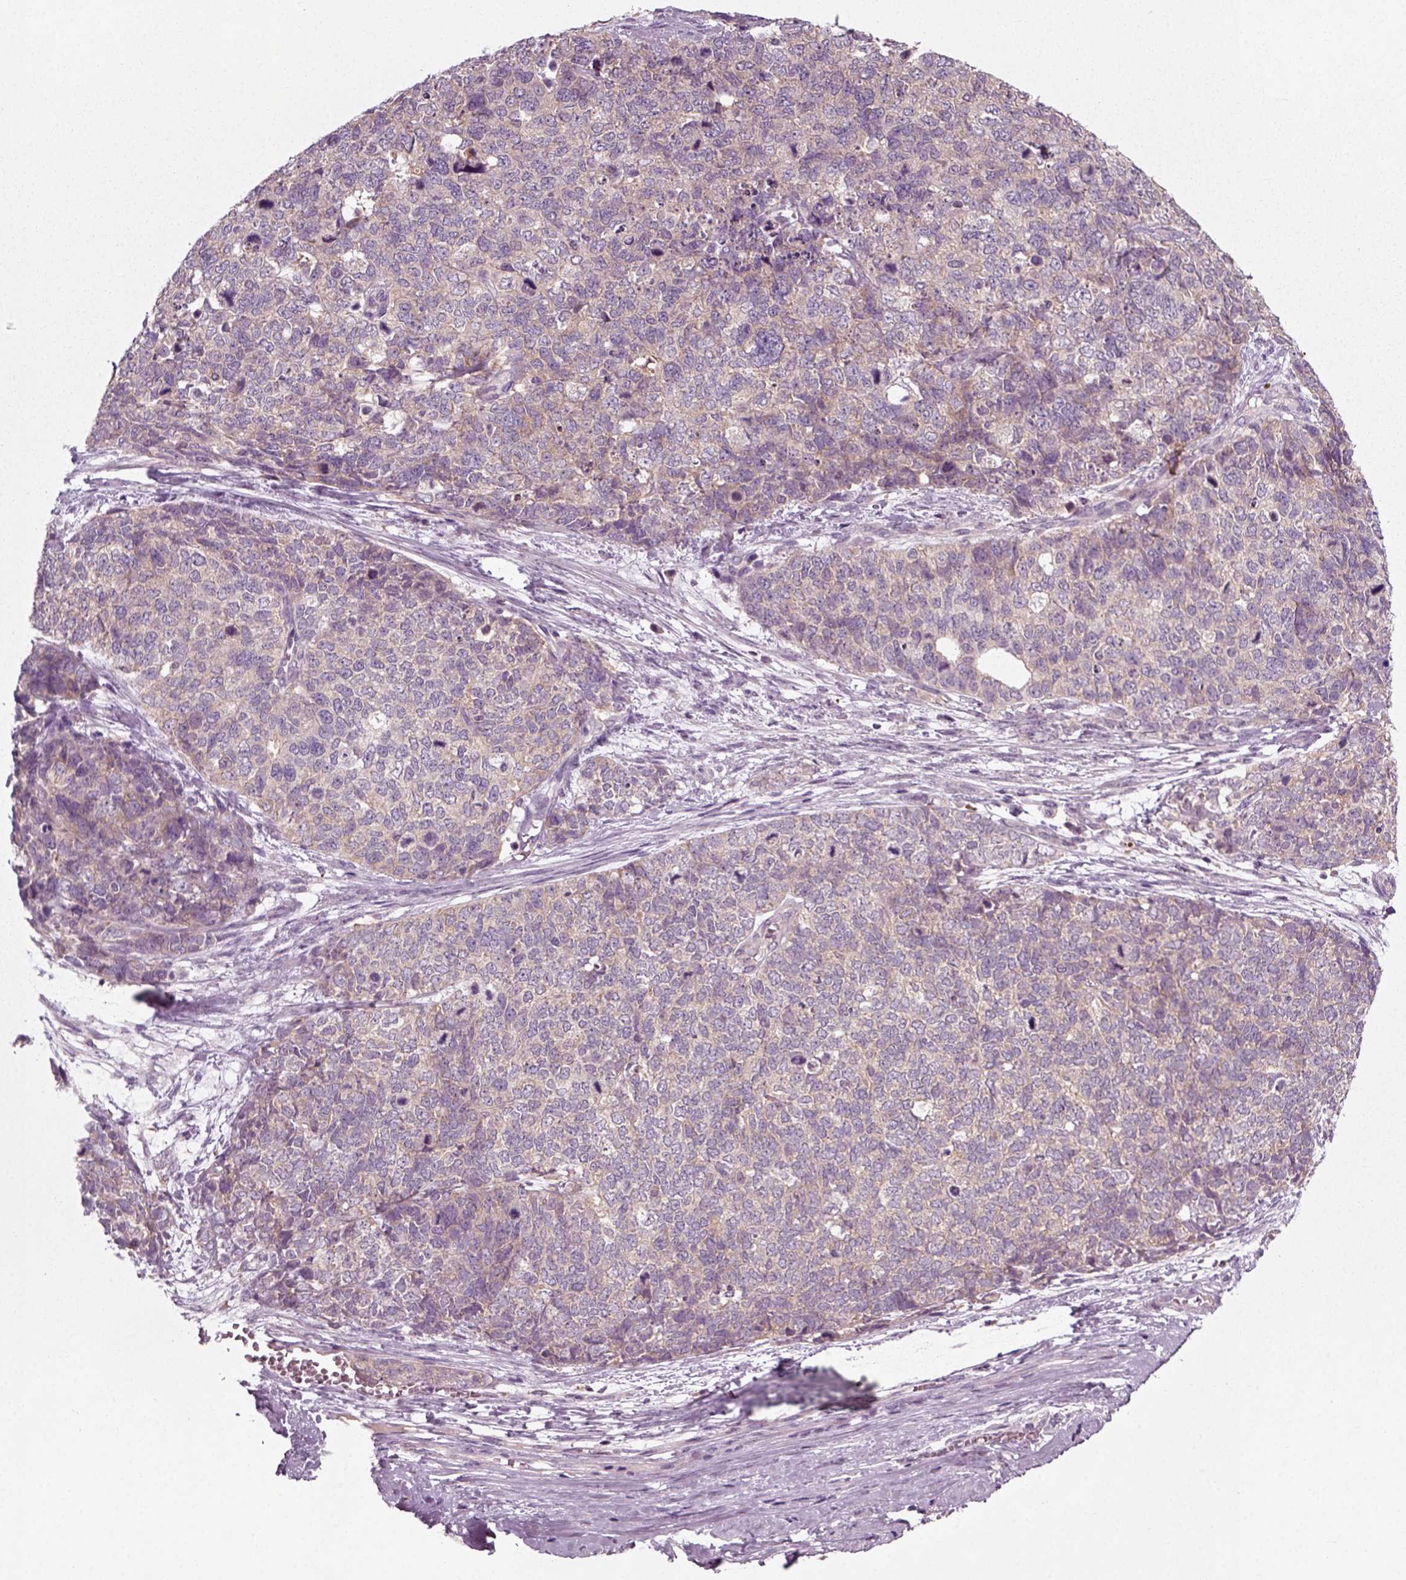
{"staining": {"intensity": "weak", "quantity": "25%-75%", "location": "cytoplasmic/membranous"}, "tissue": "cervical cancer", "cell_type": "Tumor cells", "image_type": "cancer", "snomed": [{"axis": "morphology", "description": "Squamous cell carcinoma, NOS"}, {"axis": "topography", "description": "Cervix"}], "caption": "Cervical cancer (squamous cell carcinoma) stained with immunohistochemistry reveals weak cytoplasmic/membranous staining in about 25%-75% of tumor cells.", "gene": "RND2", "patient": {"sex": "female", "age": 63}}